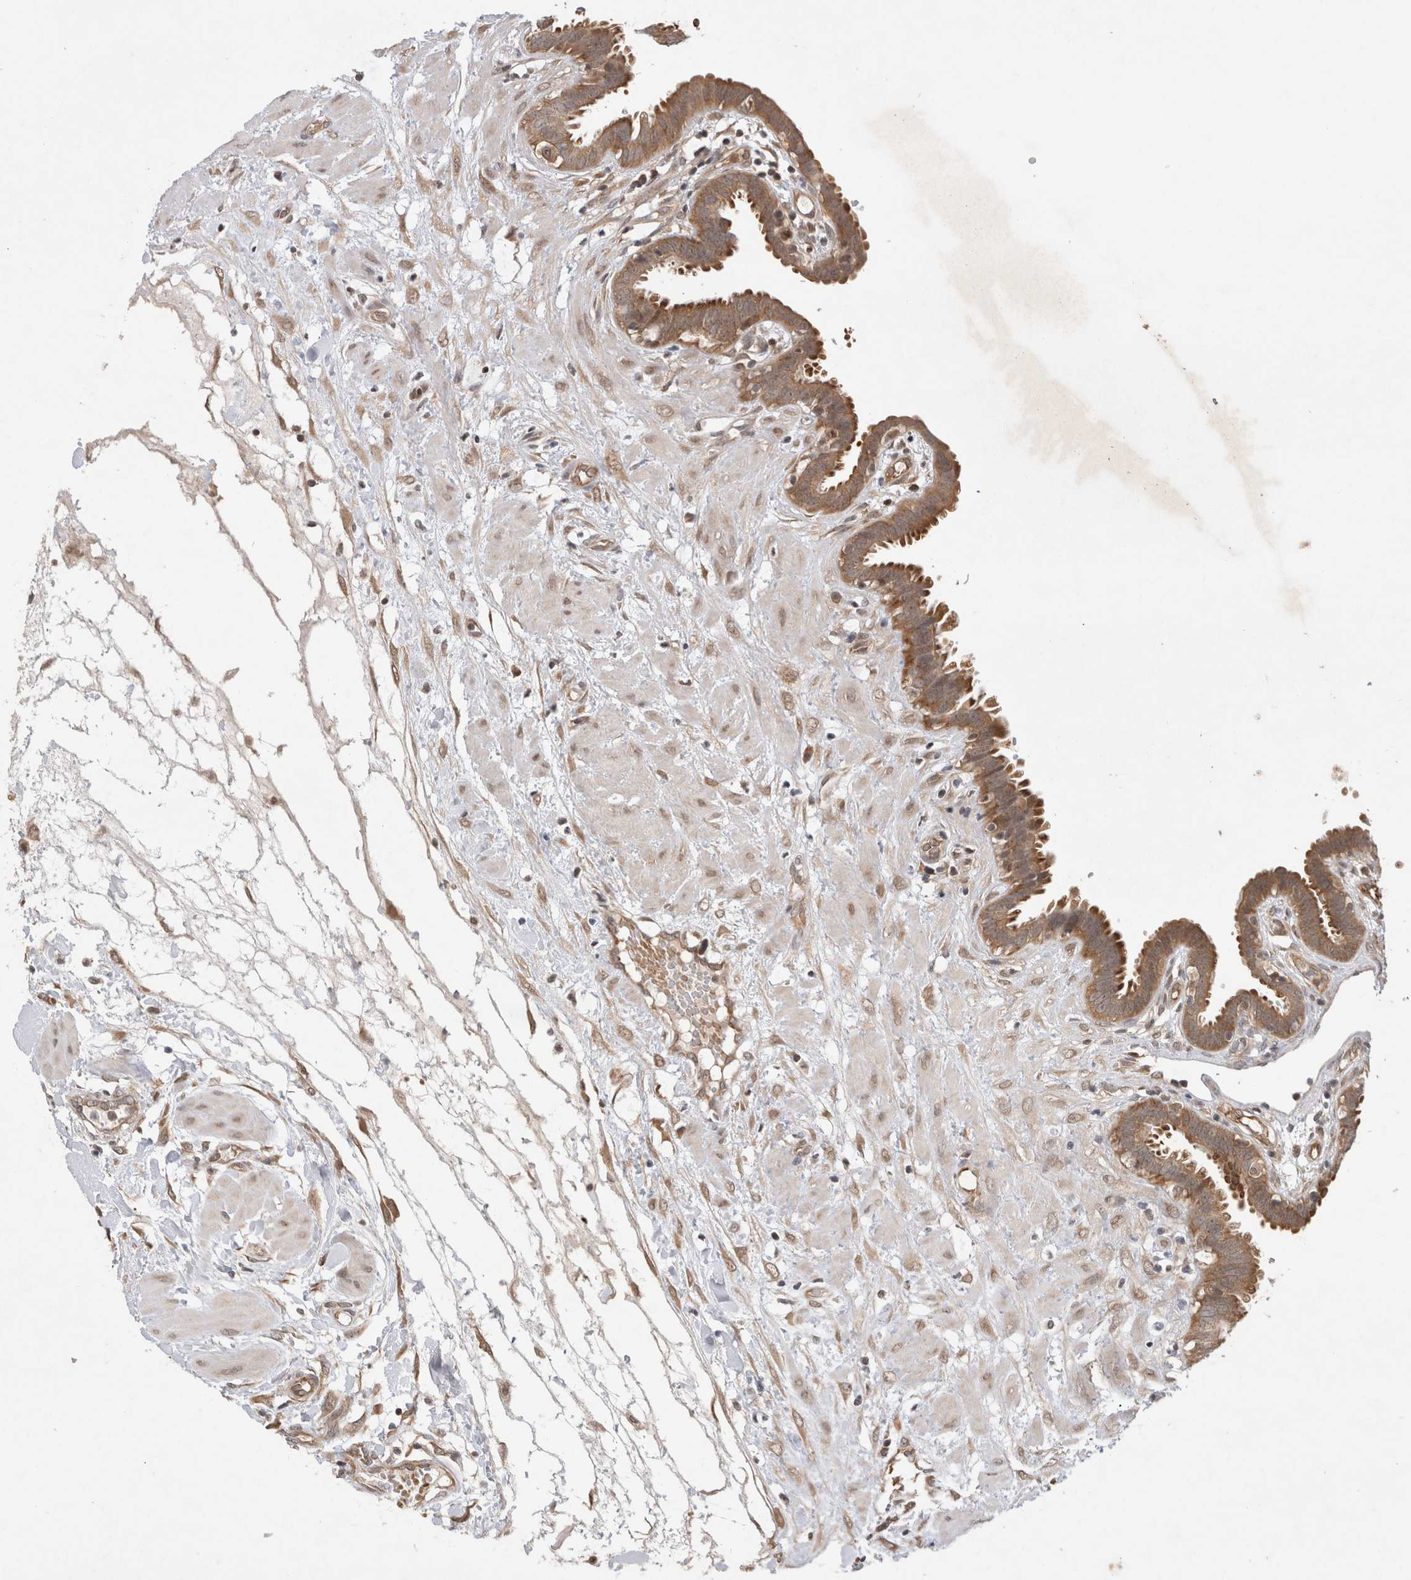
{"staining": {"intensity": "moderate", "quantity": ">75%", "location": "cytoplasmic/membranous"}, "tissue": "fallopian tube", "cell_type": "Glandular cells", "image_type": "normal", "snomed": [{"axis": "morphology", "description": "Normal tissue, NOS"}, {"axis": "topography", "description": "Fallopian tube"}, {"axis": "topography", "description": "Placenta"}], "caption": "Unremarkable fallopian tube shows moderate cytoplasmic/membranous expression in approximately >75% of glandular cells, visualized by immunohistochemistry. Nuclei are stained in blue.", "gene": "EIF3E", "patient": {"sex": "female", "age": 32}}